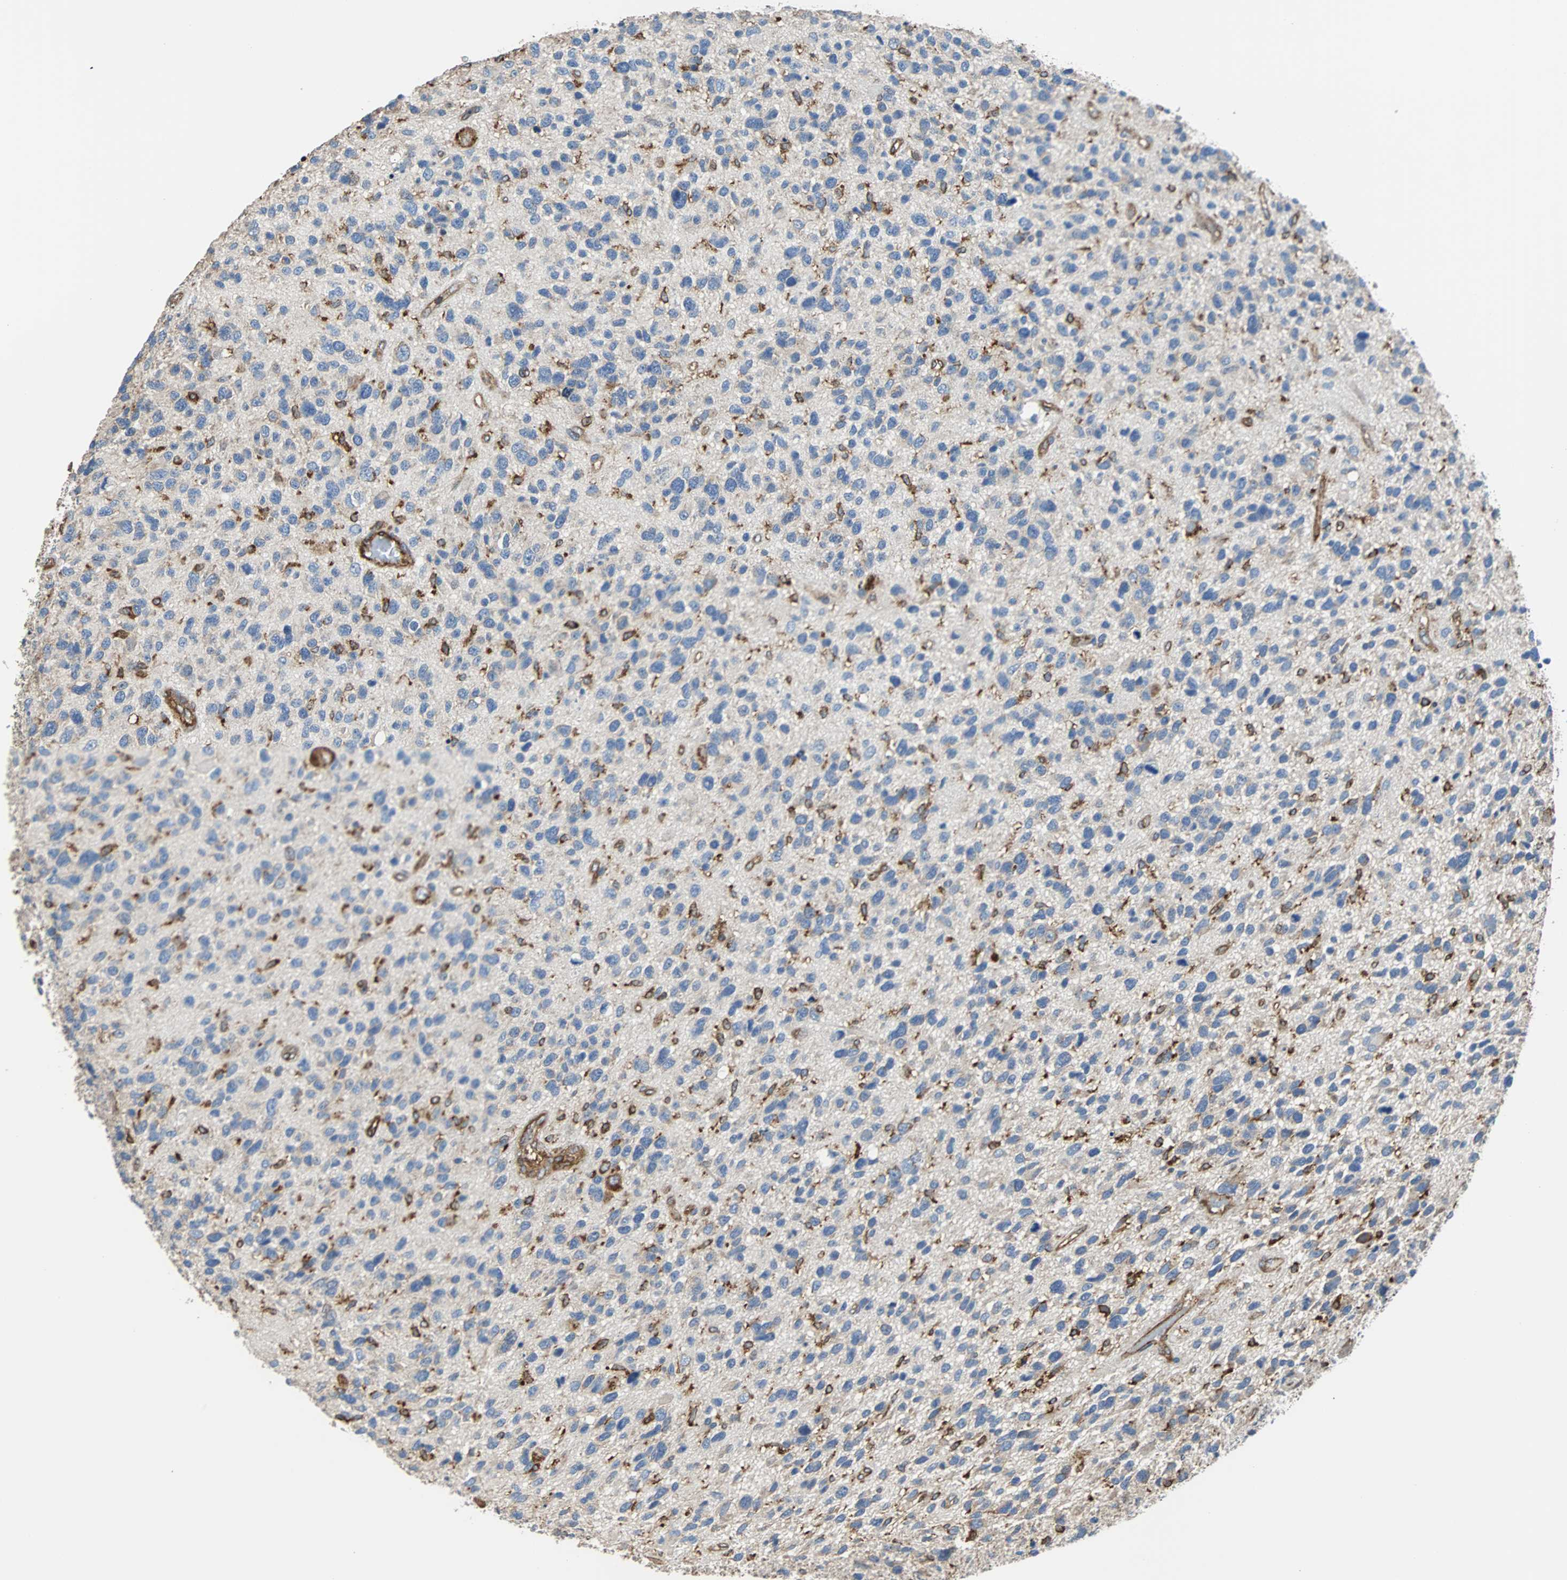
{"staining": {"intensity": "negative", "quantity": "none", "location": "none"}, "tissue": "glioma", "cell_type": "Tumor cells", "image_type": "cancer", "snomed": [{"axis": "morphology", "description": "Glioma, malignant, High grade"}, {"axis": "topography", "description": "Brain"}], "caption": "The micrograph exhibits no staining of tumor cells in malignant glioma (high-grade). (DAB (3,3'-diaminobenzidine) immunohistochemistry with hematoxylin counter stain).", "gene": "PLCG2", "patient": {"sex": "female", "age": 58}}